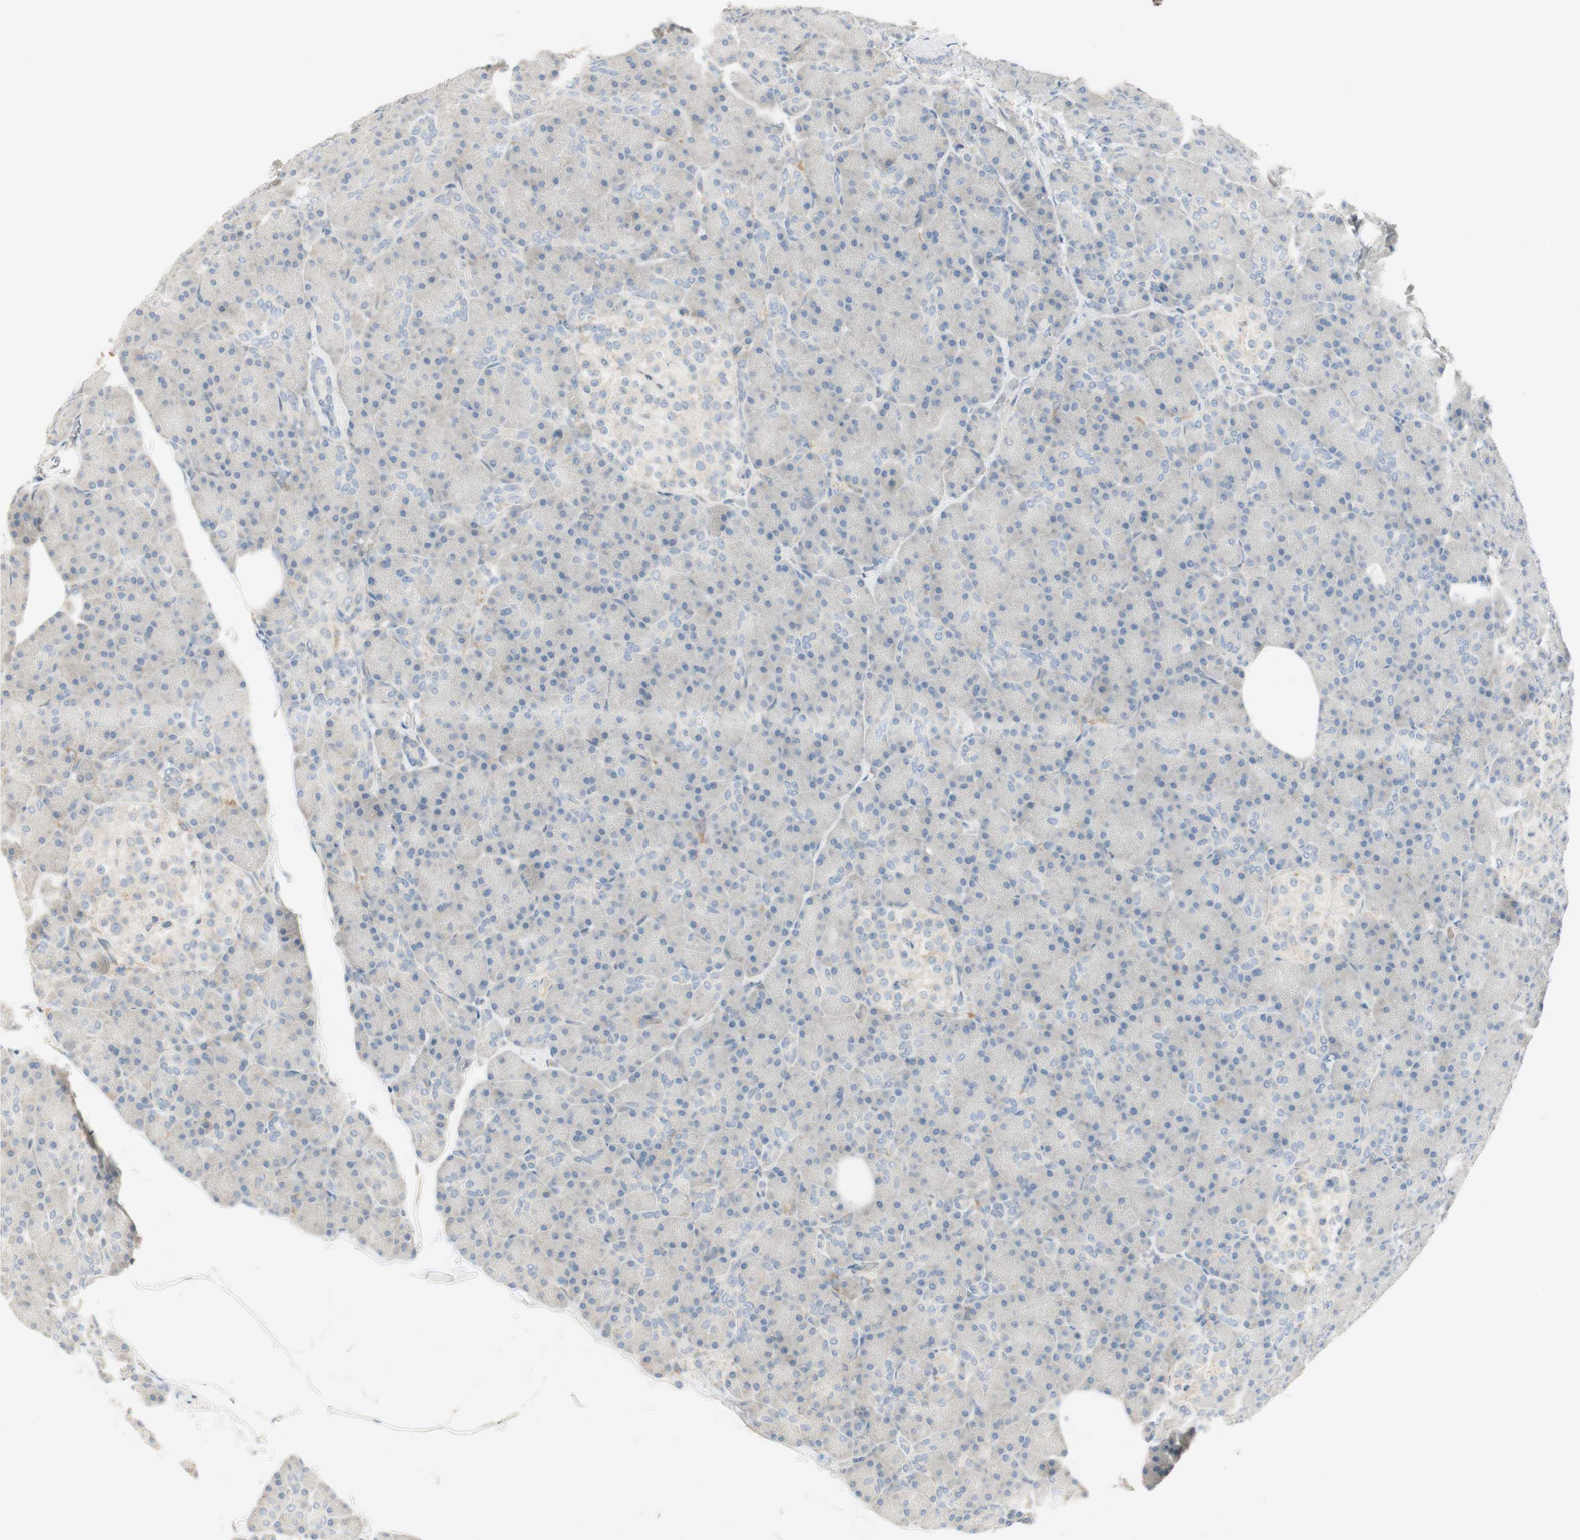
{"staining": {"intensity": "weak", "quantity": "<25%", "location": "cytoplasmic/membranous"}, "tissue": "pancreas", "cell_type": "Exocrine glandular cells", "image_type": "normal", "snomed": [{"axis": "morphology", "description": "Normal tissue, NOS"}, {"axis": "topography", "description": "Pancreas"}], "caption": "The IHC histopathology image has no significant staining in exocrine glandular cells of pancreas.", "gene": "STON1", "patient": {"sex": "female", "age": 43}}